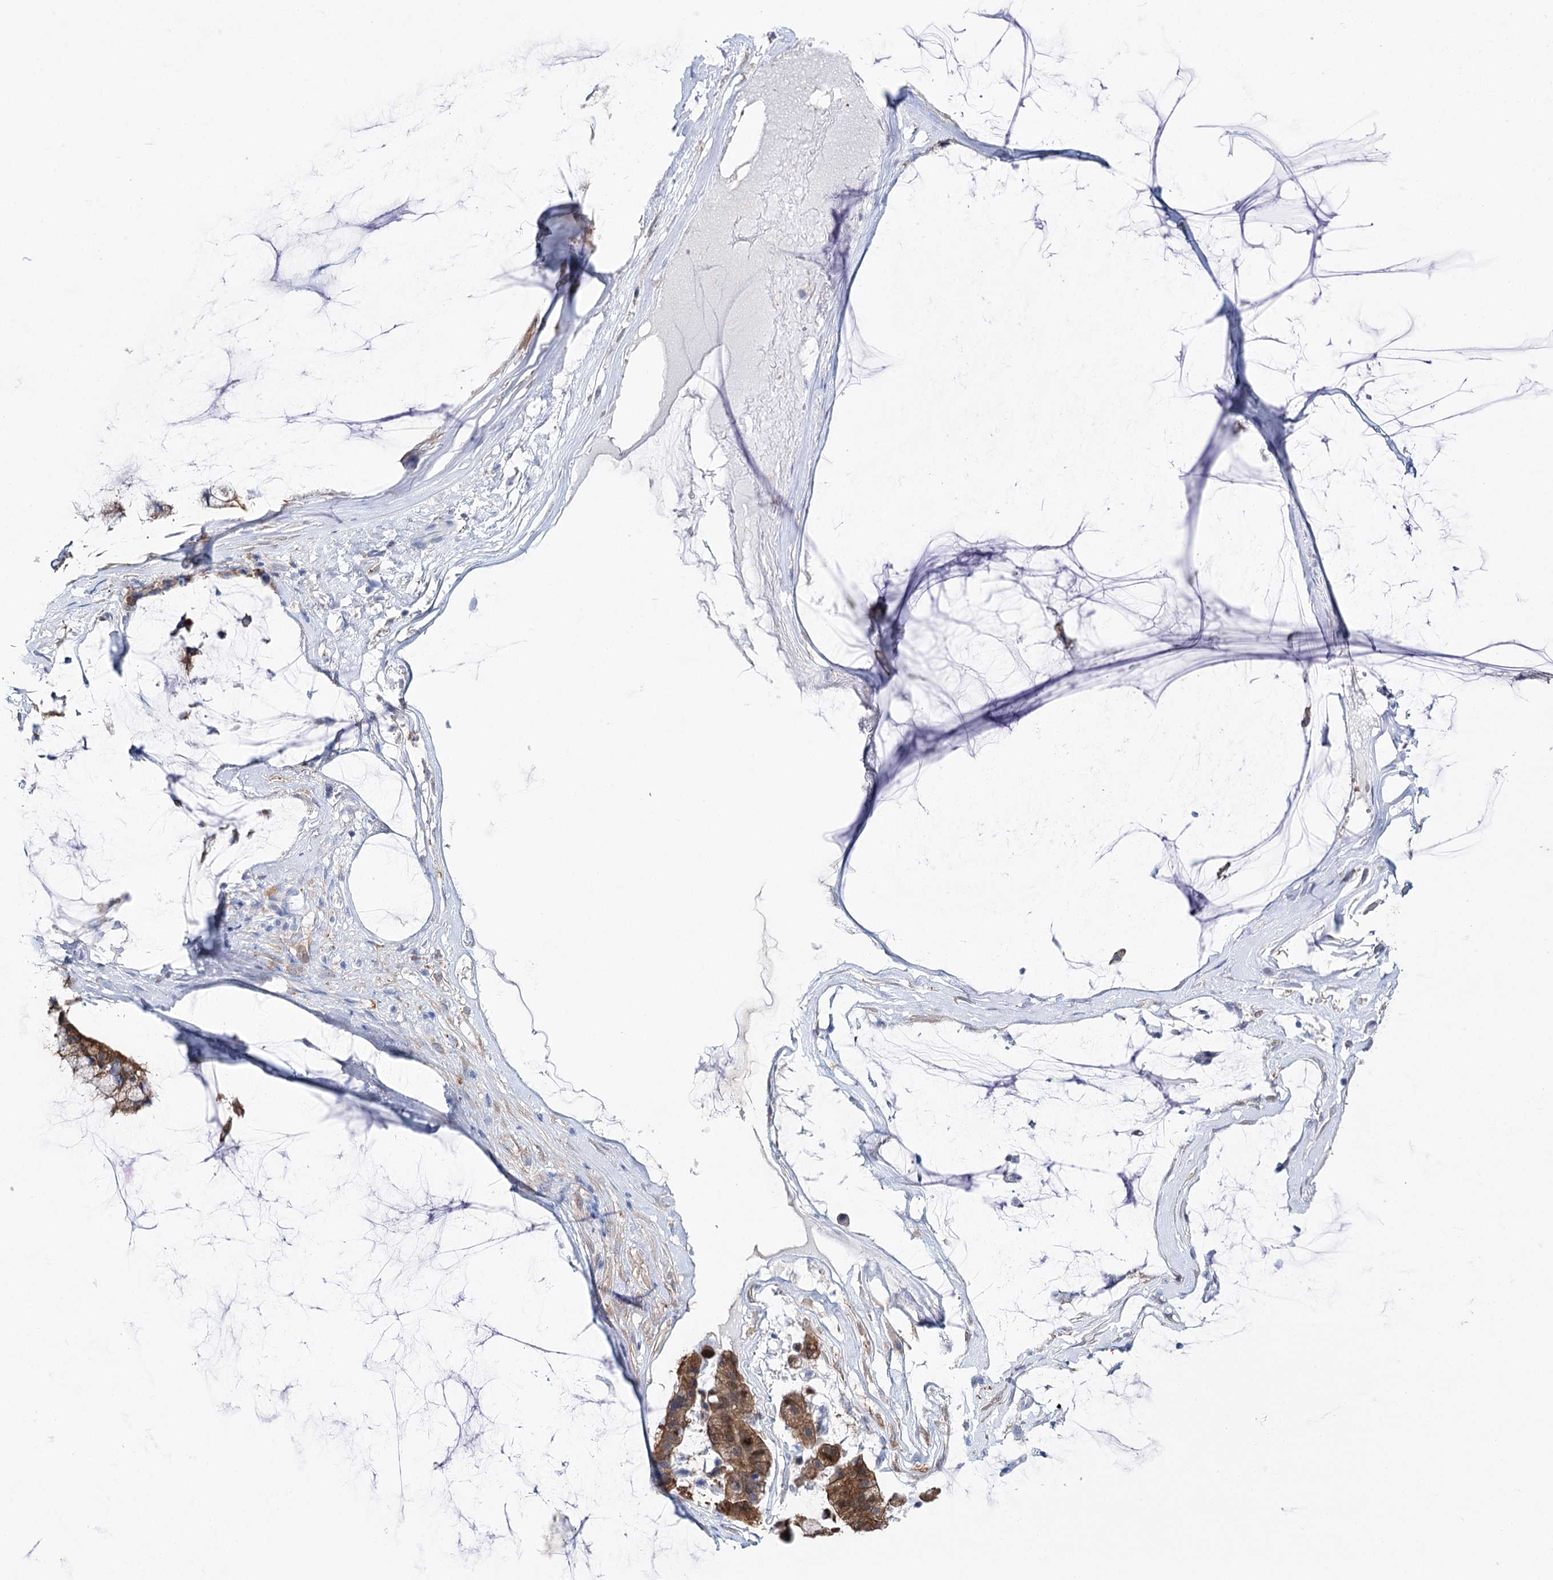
{"staining": {"intensity": "moderate", "quantity": ">75%", "location": "cytoplasmic/membranous"}, "tissue": "ovarian cancer", "cell_type": "Tumor cells", "image_type": "cancer", "snomed": [{"axis": "morphology", "description": "Cystadenocarcinoma, mucinous, NOS"}, {"axis": "topography", "description": "Ovary"}], "caption": "This micrograph displays ovarian cancer (mucinous cystadenocarcinoma) stained with immunohistochemistry to label a protein in brown. The cytoplasmic/membranous of tumor cells show moderate positivity for the protein. Nuclei are counter-stained blue.", "gene": "UGDH", "patient": {"sex": "female", "age": 39}}